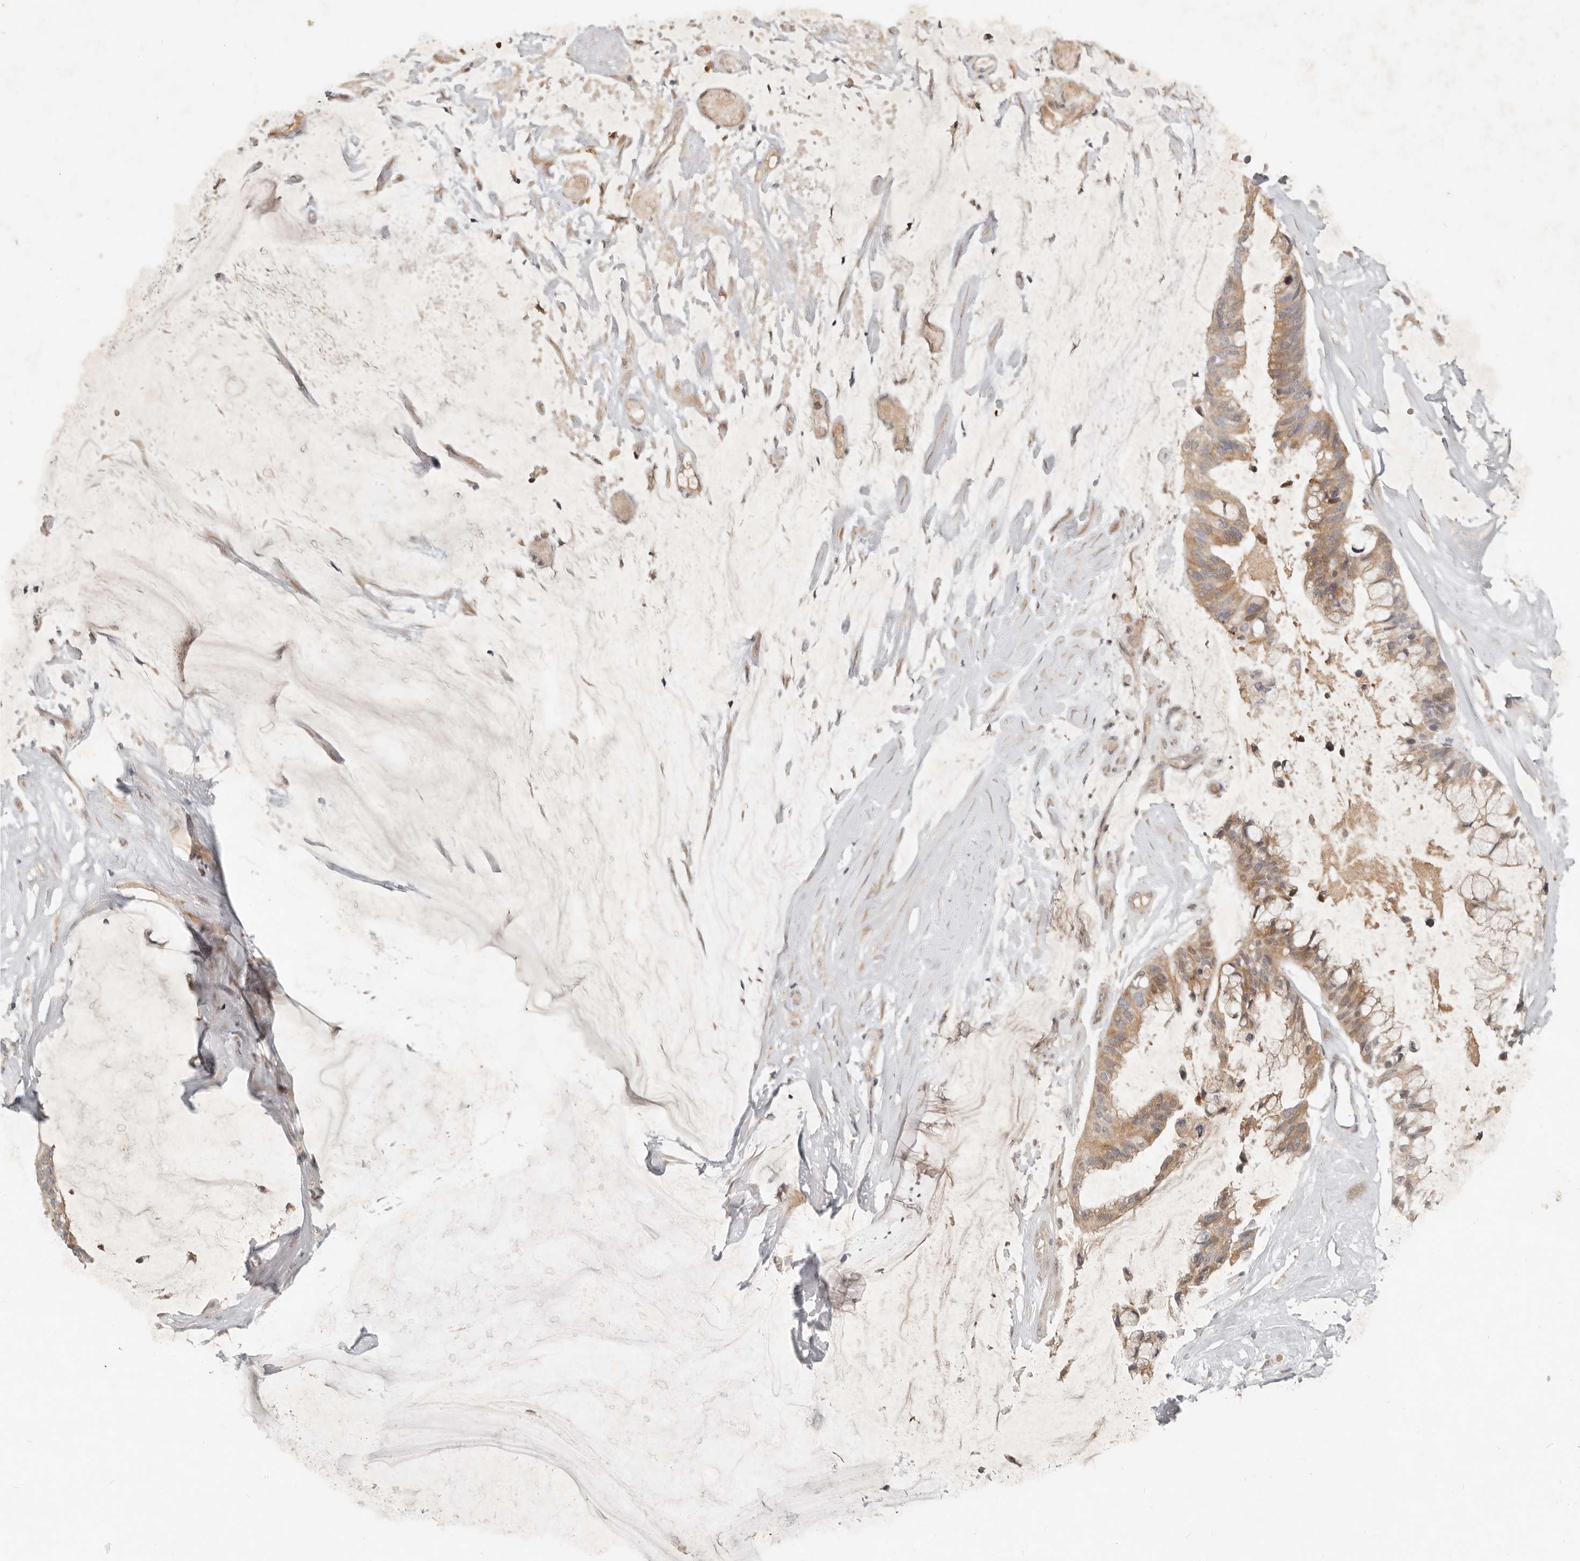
{"staining": {"intensity": "moderate", "quantity": ">75%", "location": "cytoplasmic/membranous"}, "tissue": "ovarian cancer", "cell_type": "Tumor cells", "image_type": "cancer", "snomed": [{"axis": "morphology", "description": "Cystadenocarcinoma, mucinous, NOS"}, {"axis": "topography", "description": "Ovary"}], "caption": "Immunohistochemistry of mucinous cystadenocarcinoma (ovarian) displays medium levels of moderate cytoplasmic/membranous staining in approximately >75% of tumor cells.", "gene": "UBXN11", "patient": {"sex": "female", "age": 39}}